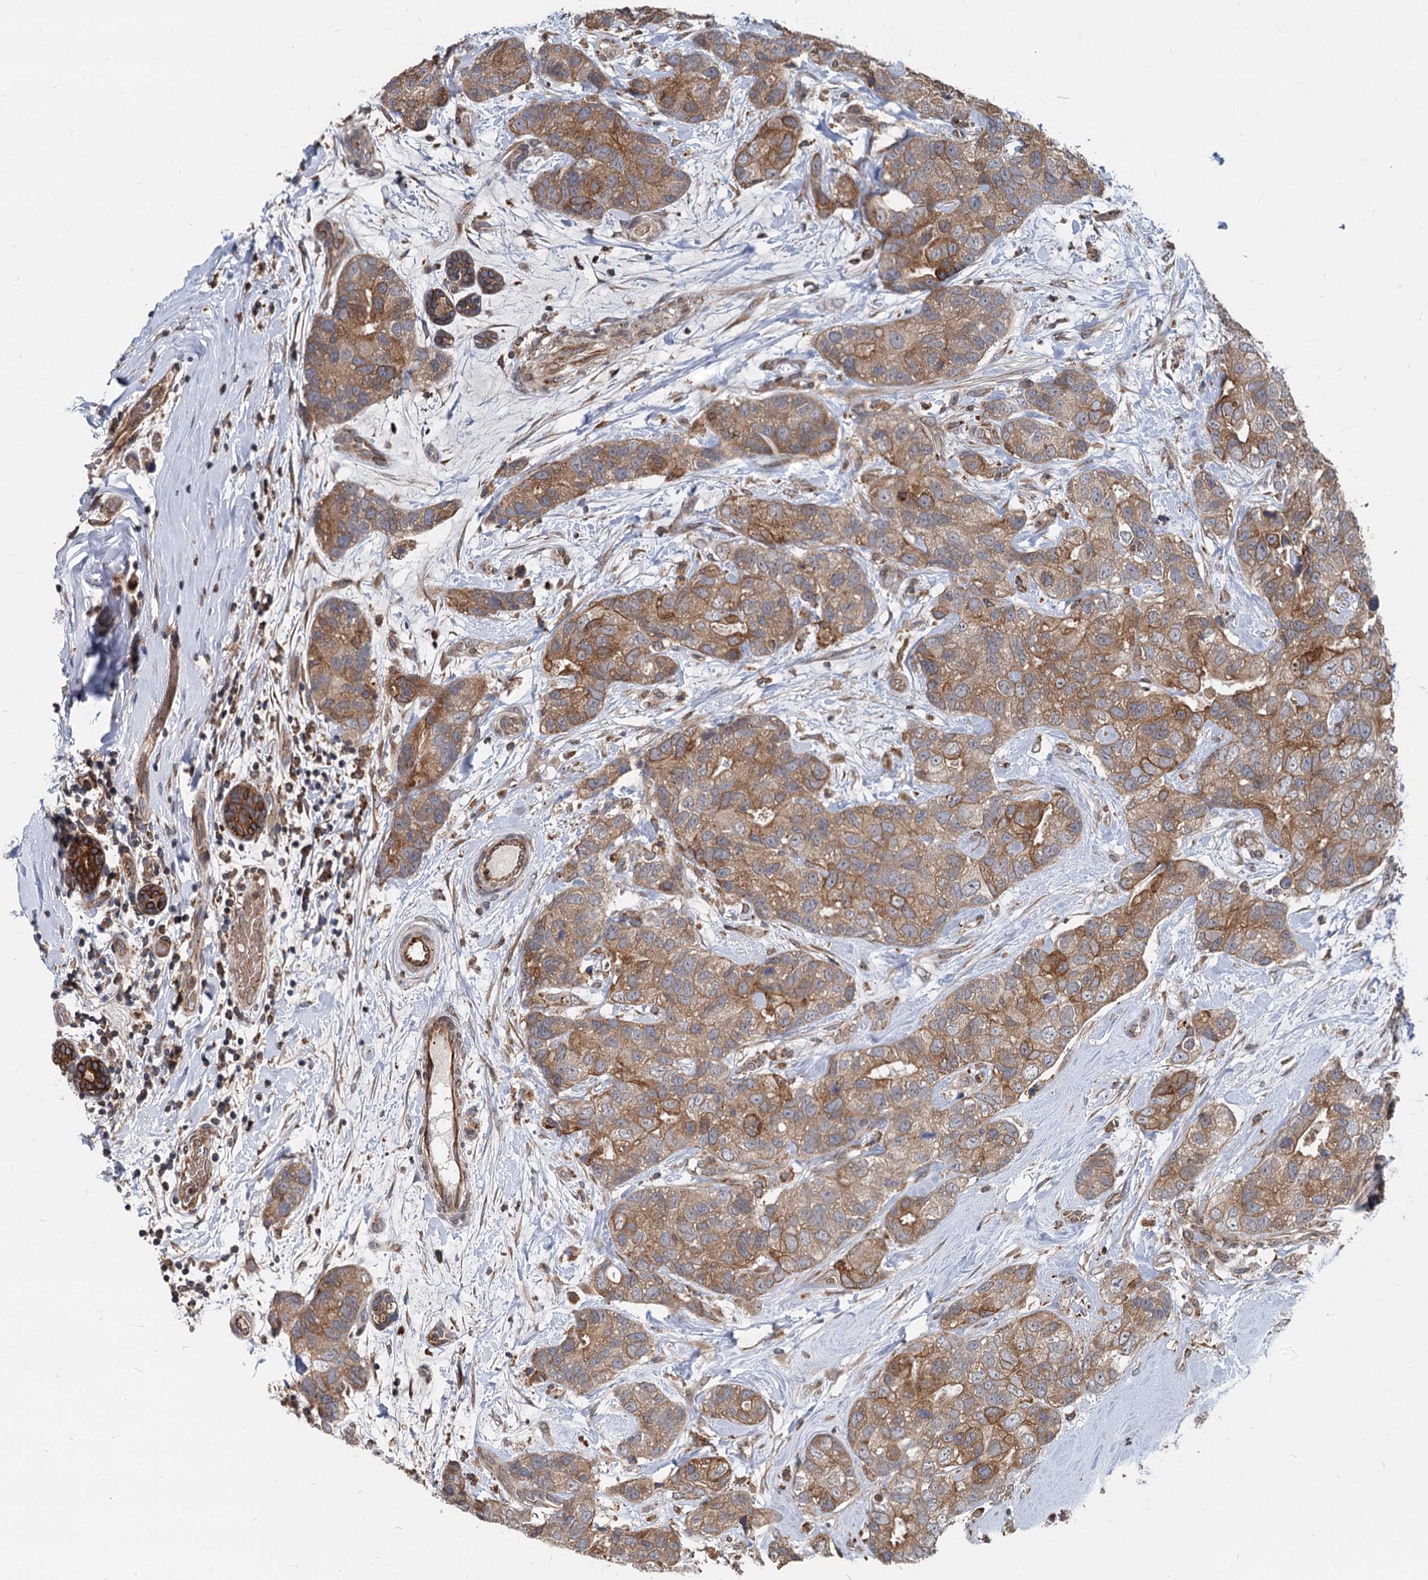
{"staining": {"intensity": "moderate", "quantity": ">75%", "location": "cytoplasmic/membranous"}, "tissue": "breast cancer", "cell_type": "Tumor cells", "image_type": "cancer", "snomed": [{"axis": "morphology", "description": "Duct carcinoma"}, {"axis": "topography", "description": "Breast"}], "caption": "Immunohistochemistry image of breast invasive ductal carcinoma stained for a protein (brown), which shows medium levels of moderate cytoplasmic/membranous expression in approximately >75% of tumor cells.", "gene": "STIM1", "patient": {"sex": "female", "age": 62}}